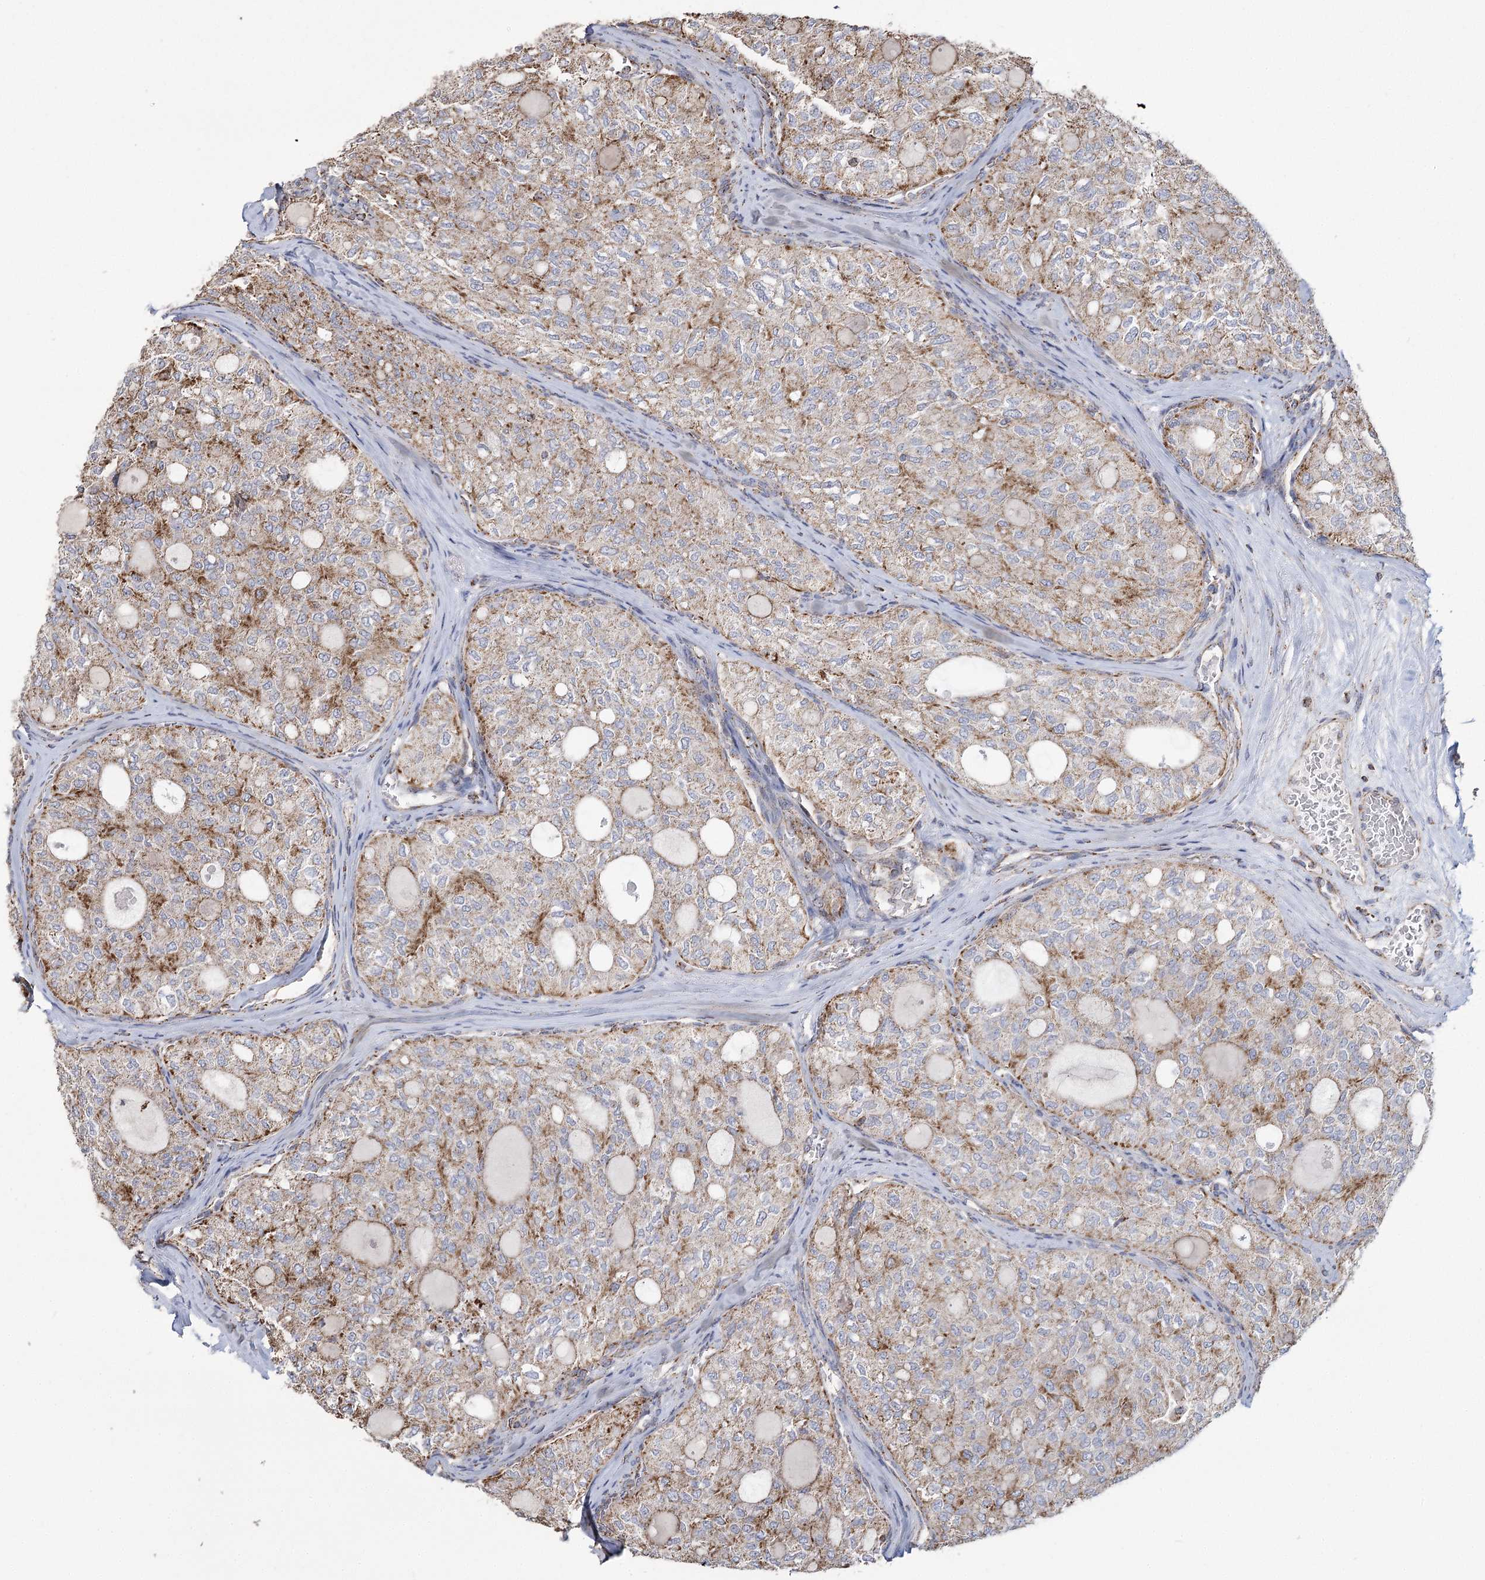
{"staining": {"intensity": "moderate", "quantity": "25%-75%", "location": "cytoplasmic/membranous"}, "tissue": "thyroid cancer", "cell_type": "Tumor cells", "image_type": "cancer", "snomed": [{"axis": "morphology", "description": "Follicular adenoma carcinoma, NOS"}, {"axis": "topography", "description": "Thyroid gland"}], "caption": "This histopathology image displays thyroid follicular adenoma carcinoma stained with immunohistochemistry to label a protein in brown. The cytoplasmic/membranous of tumor cells show moderate positivity for the protein. Nuclei are counter-stained blue.", "gene": "RANBP3L", "patient": {"sex": "male", "age": 75}}